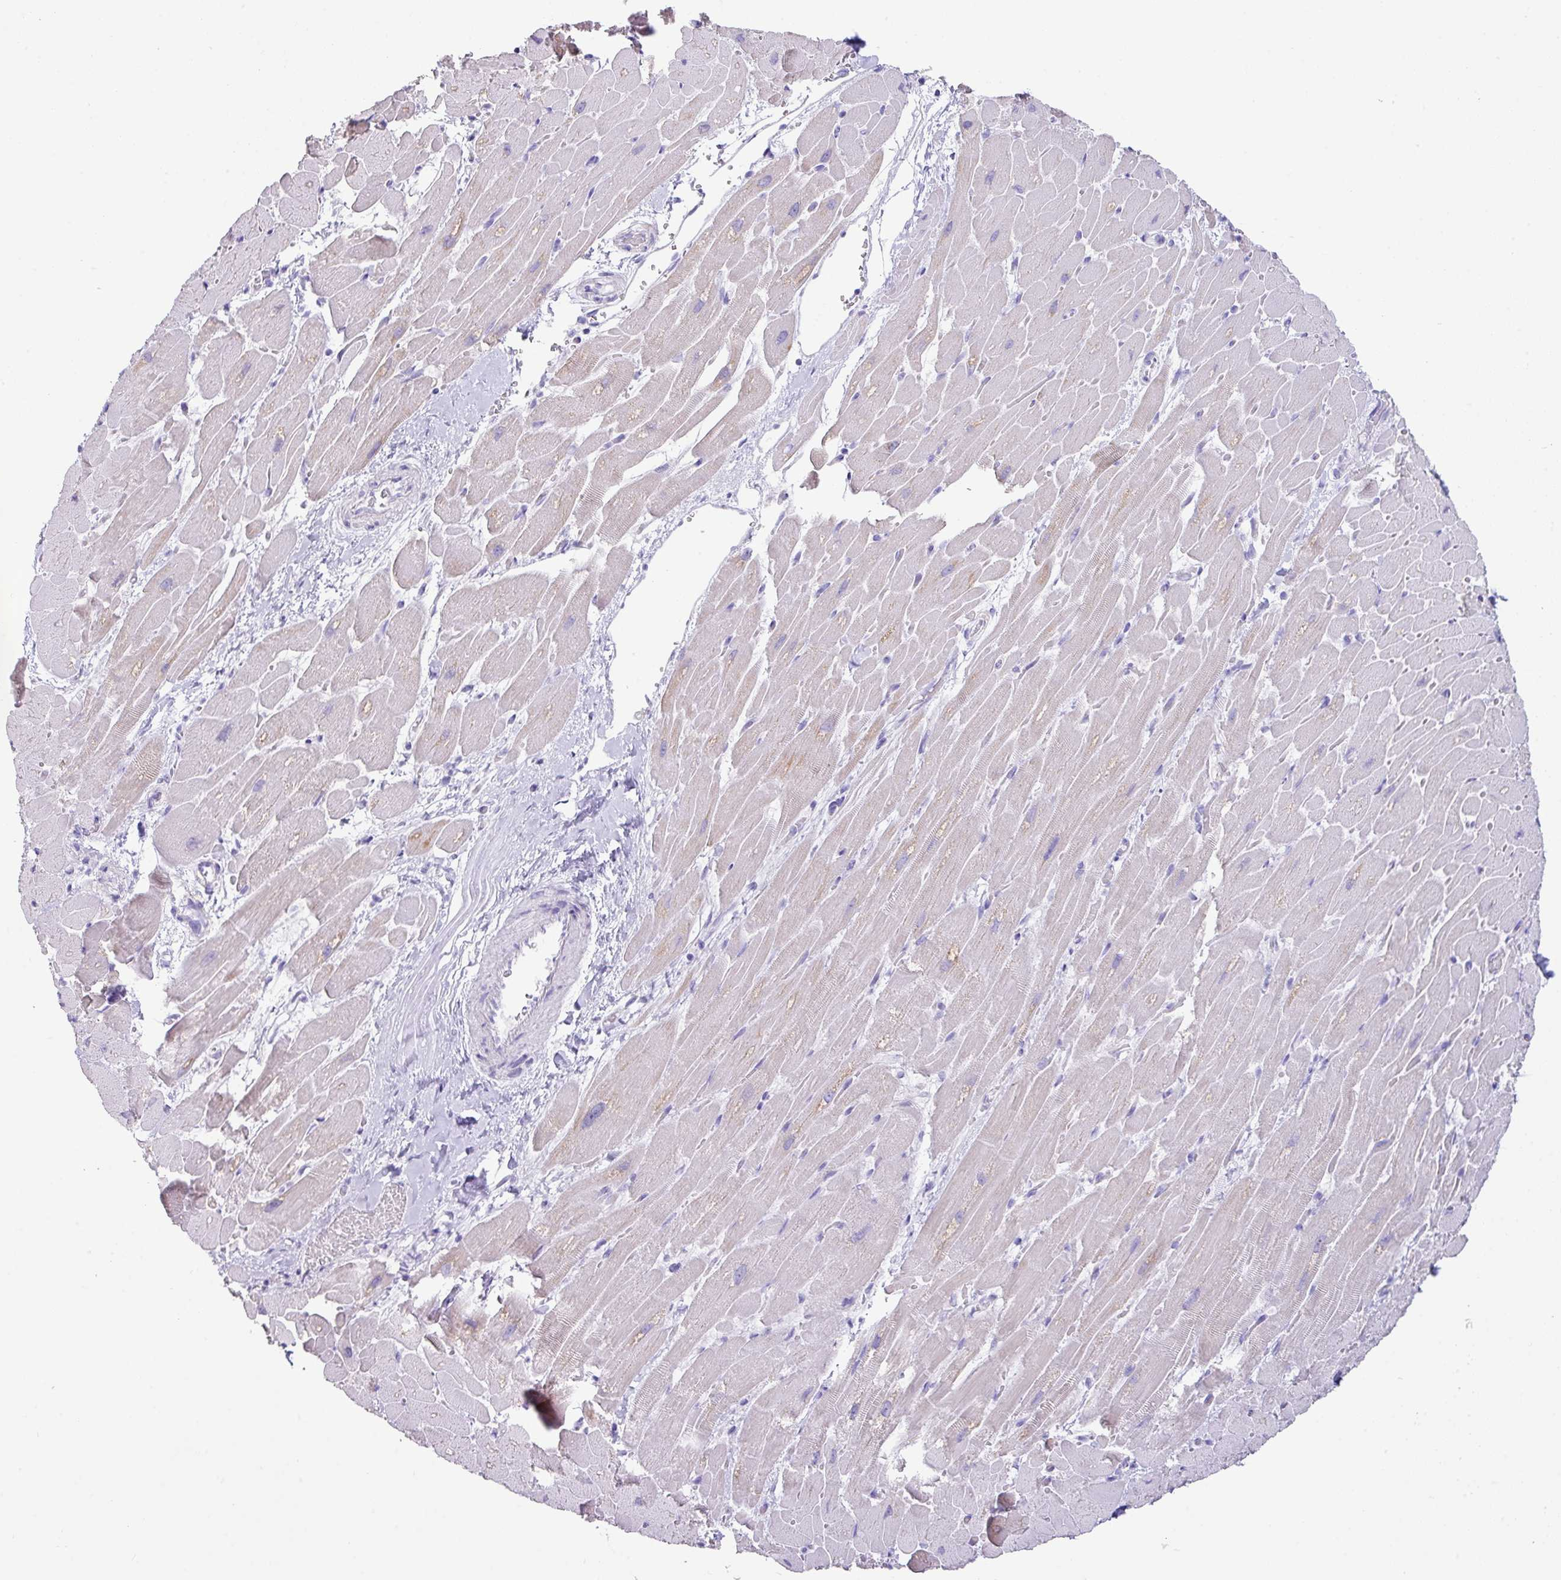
{"staining": {"intensity": "weak", "quantity": "25%-75%", "location": "cytoplasmic/membranous"}, "tissue": "heart muscle", "cell_type": "Cardiomyocytes", "image_type": "normal", "snomed": [{"axis": "morphology", "description": "Normal tissue, NOS"}, {"axis": "topography", "description": "Heart"}], "caption": "Cardiomyocytes exhibit low levels of weak cytoplasmic/membranous staining in approximately 25%-75% of cells in unremarkable heart muscle.", "gene": "NCCRP1", "patient": {"sex": "male", "age": 37}}